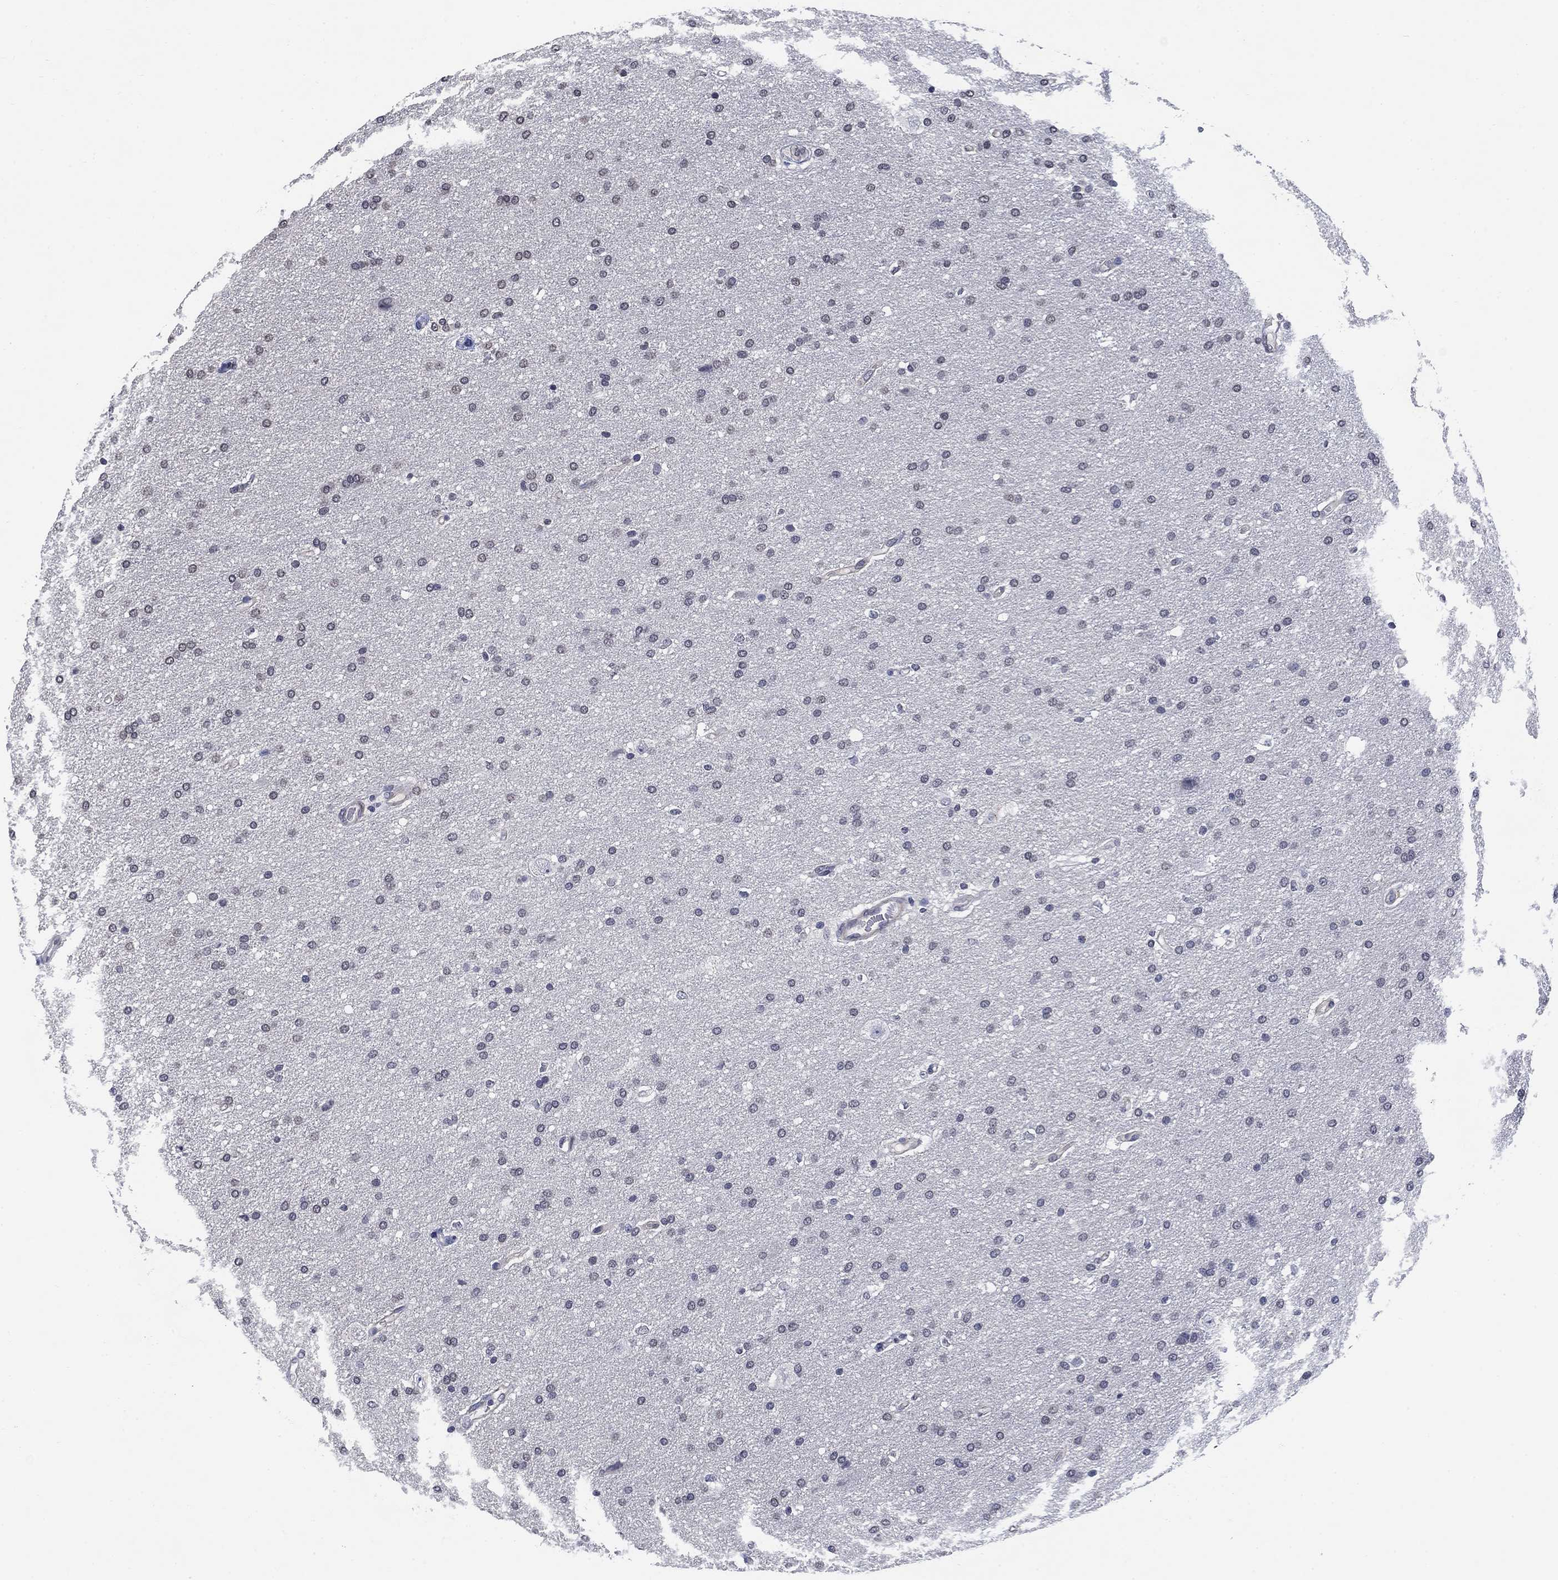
{"staining": {"intensity": "negative", "quantity": "none", "location": "none"}, "tissue": "glioma", "cell_type": "Tumor cells", "image_type": "cancer", "snomed": [{"axis": "morphology", "description": "Glioma, malignant, Low grade"}, {"axis": "topography", "description": "Brain"}], "caption": "There is no significant staining in tumor cells of malignant glioma (low-grade).", "gene": "OTUB2", "patient": {"sex": "female", "age": 37}}